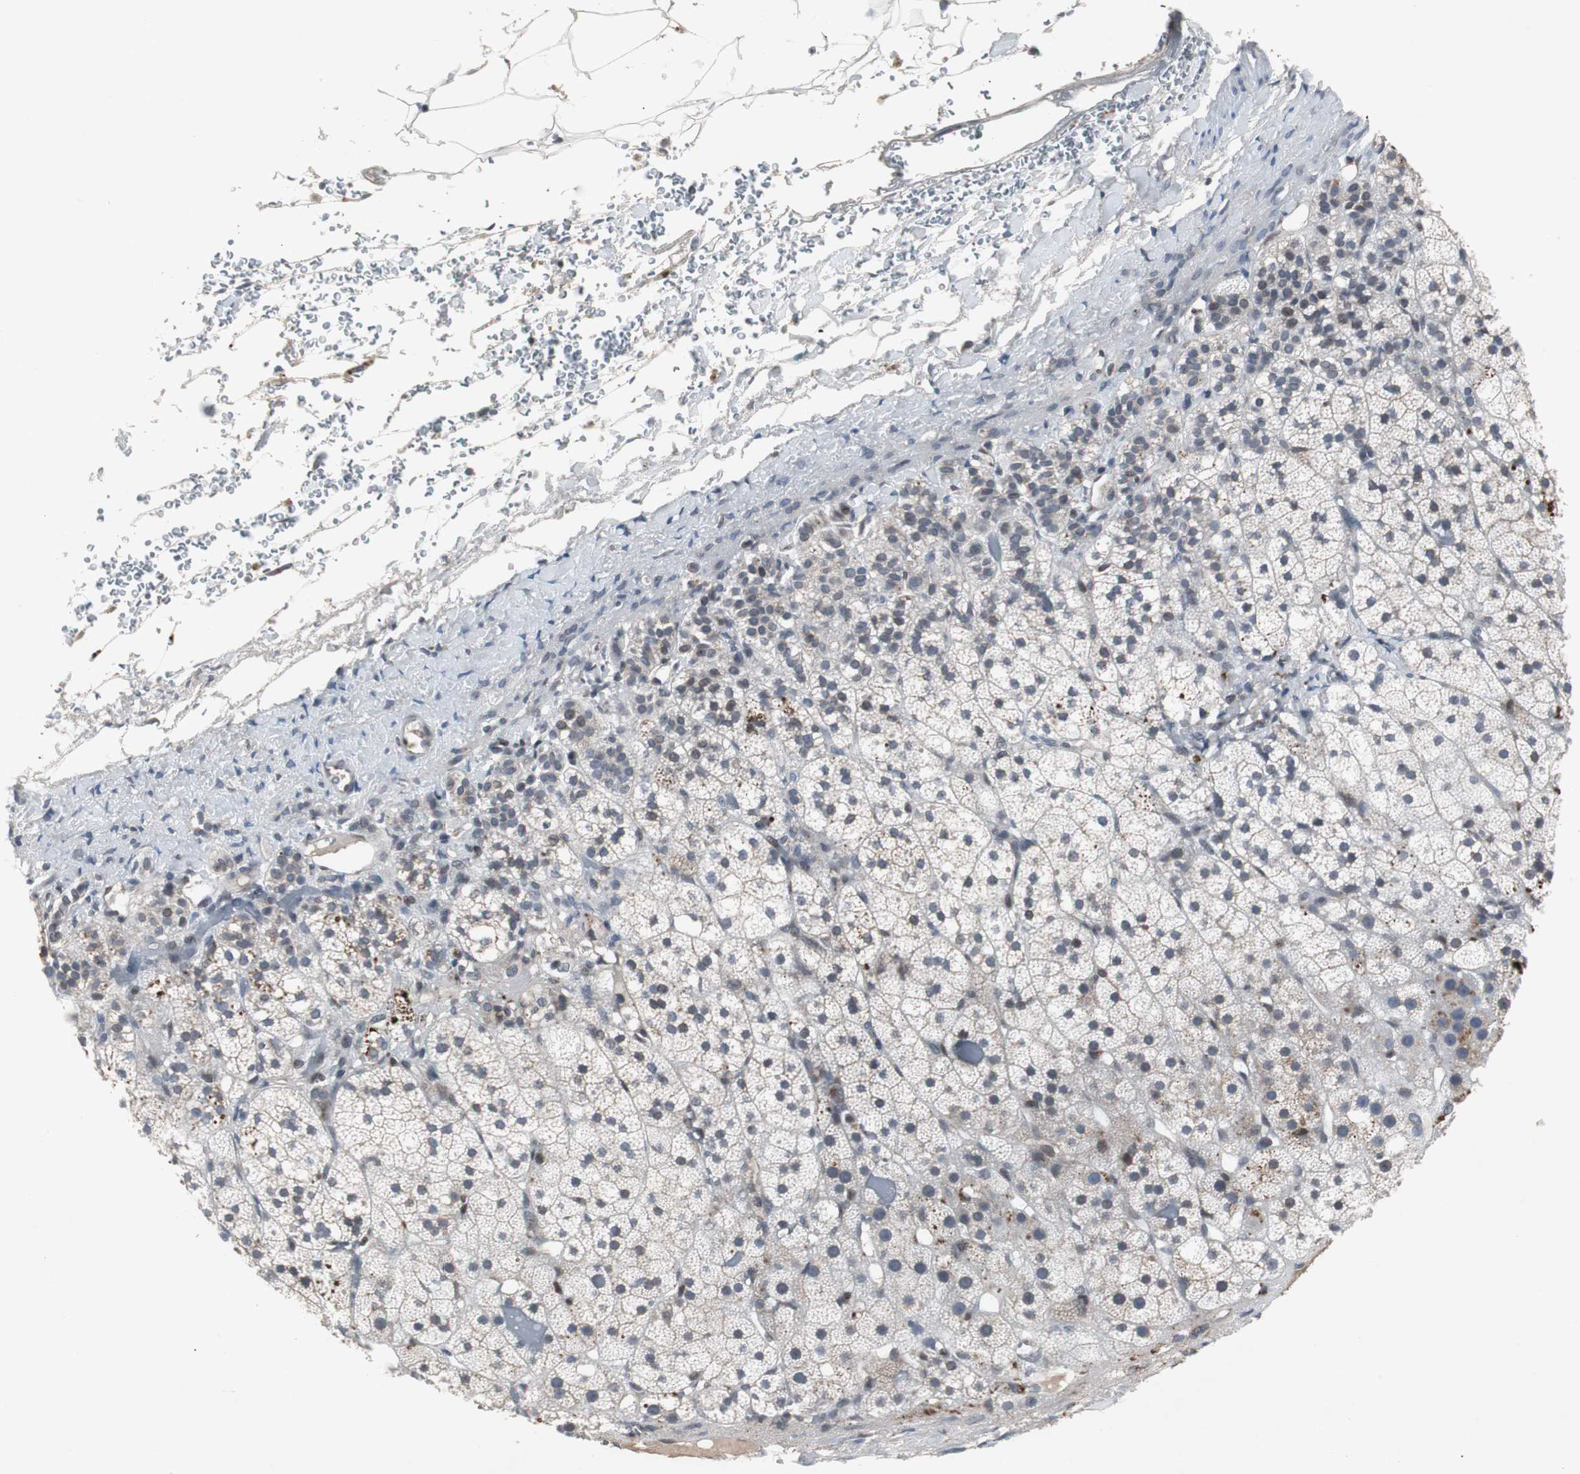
{"staining": {"intensity": "negative", "quantity": "none", "location": "none"}, "tissue": "adrenal gland", "cell_type": "Glandular cells", "image_type": "normal", "snomed": [{"axis": "morphology", "description": "Normal tissue, NOS"}, {"axis": "topography", "description": "Adrenal gland"}], "caption": "This micrograph is of normal adrenal gland stained with immunohistochemistry (IHC) to label a protein in brown with the nuclei are counter-stained blue. There is no staining in glandular cells.", "gene": "ZNF396", "patient": {"sex": "male", "age": 35}}